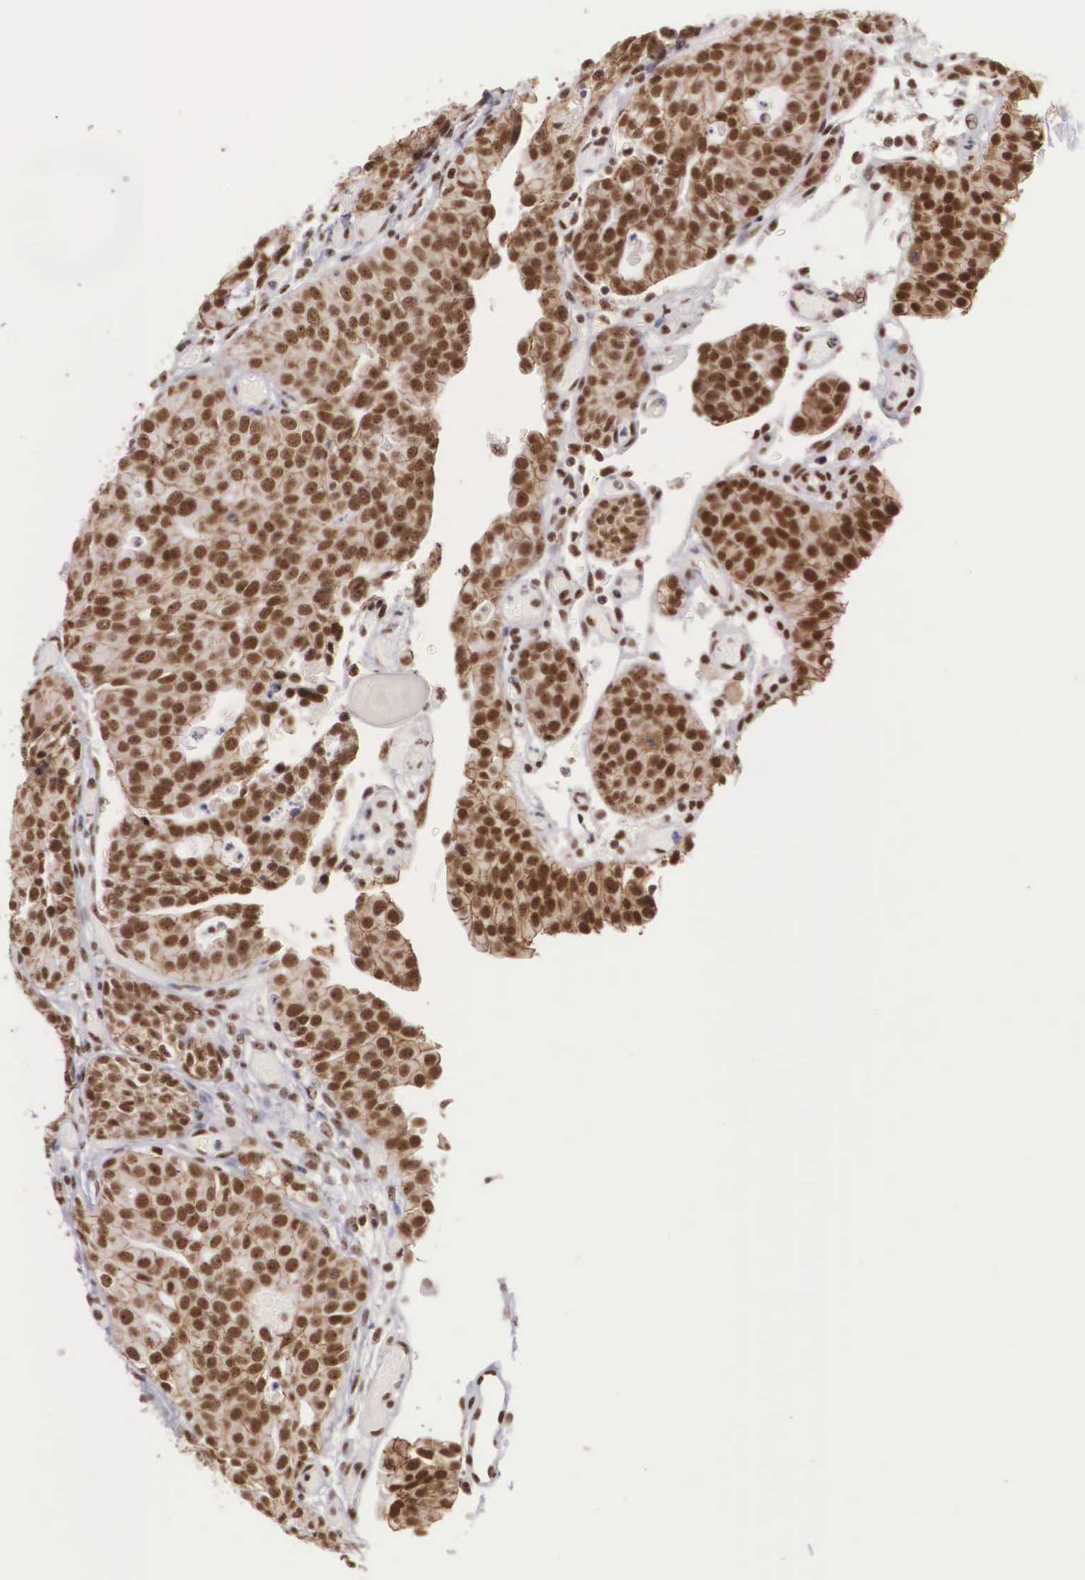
{"staining": {"intensity": "strong", "quantity": ">75%", "location": "cytoplasmic/membranous,nuclear"}, "tissue": "urothelial cancer", "cell_type": "Tumor cells", "image_type": "cancer", "snomed": [{"axis": "morphology", "description": "Urothelial carcinoma, High grade"}, {"axis": "topography", "description": "Urinary bladder"}], "caption": "The immunohistochemical stain shows strong cytoplasmic/membranous and nuclear expression in tumor cells of urothelial carcinoma (high-grade) tissue.", "gene": "POLR2F", "patient": {"sex": "male", "age": 78}}